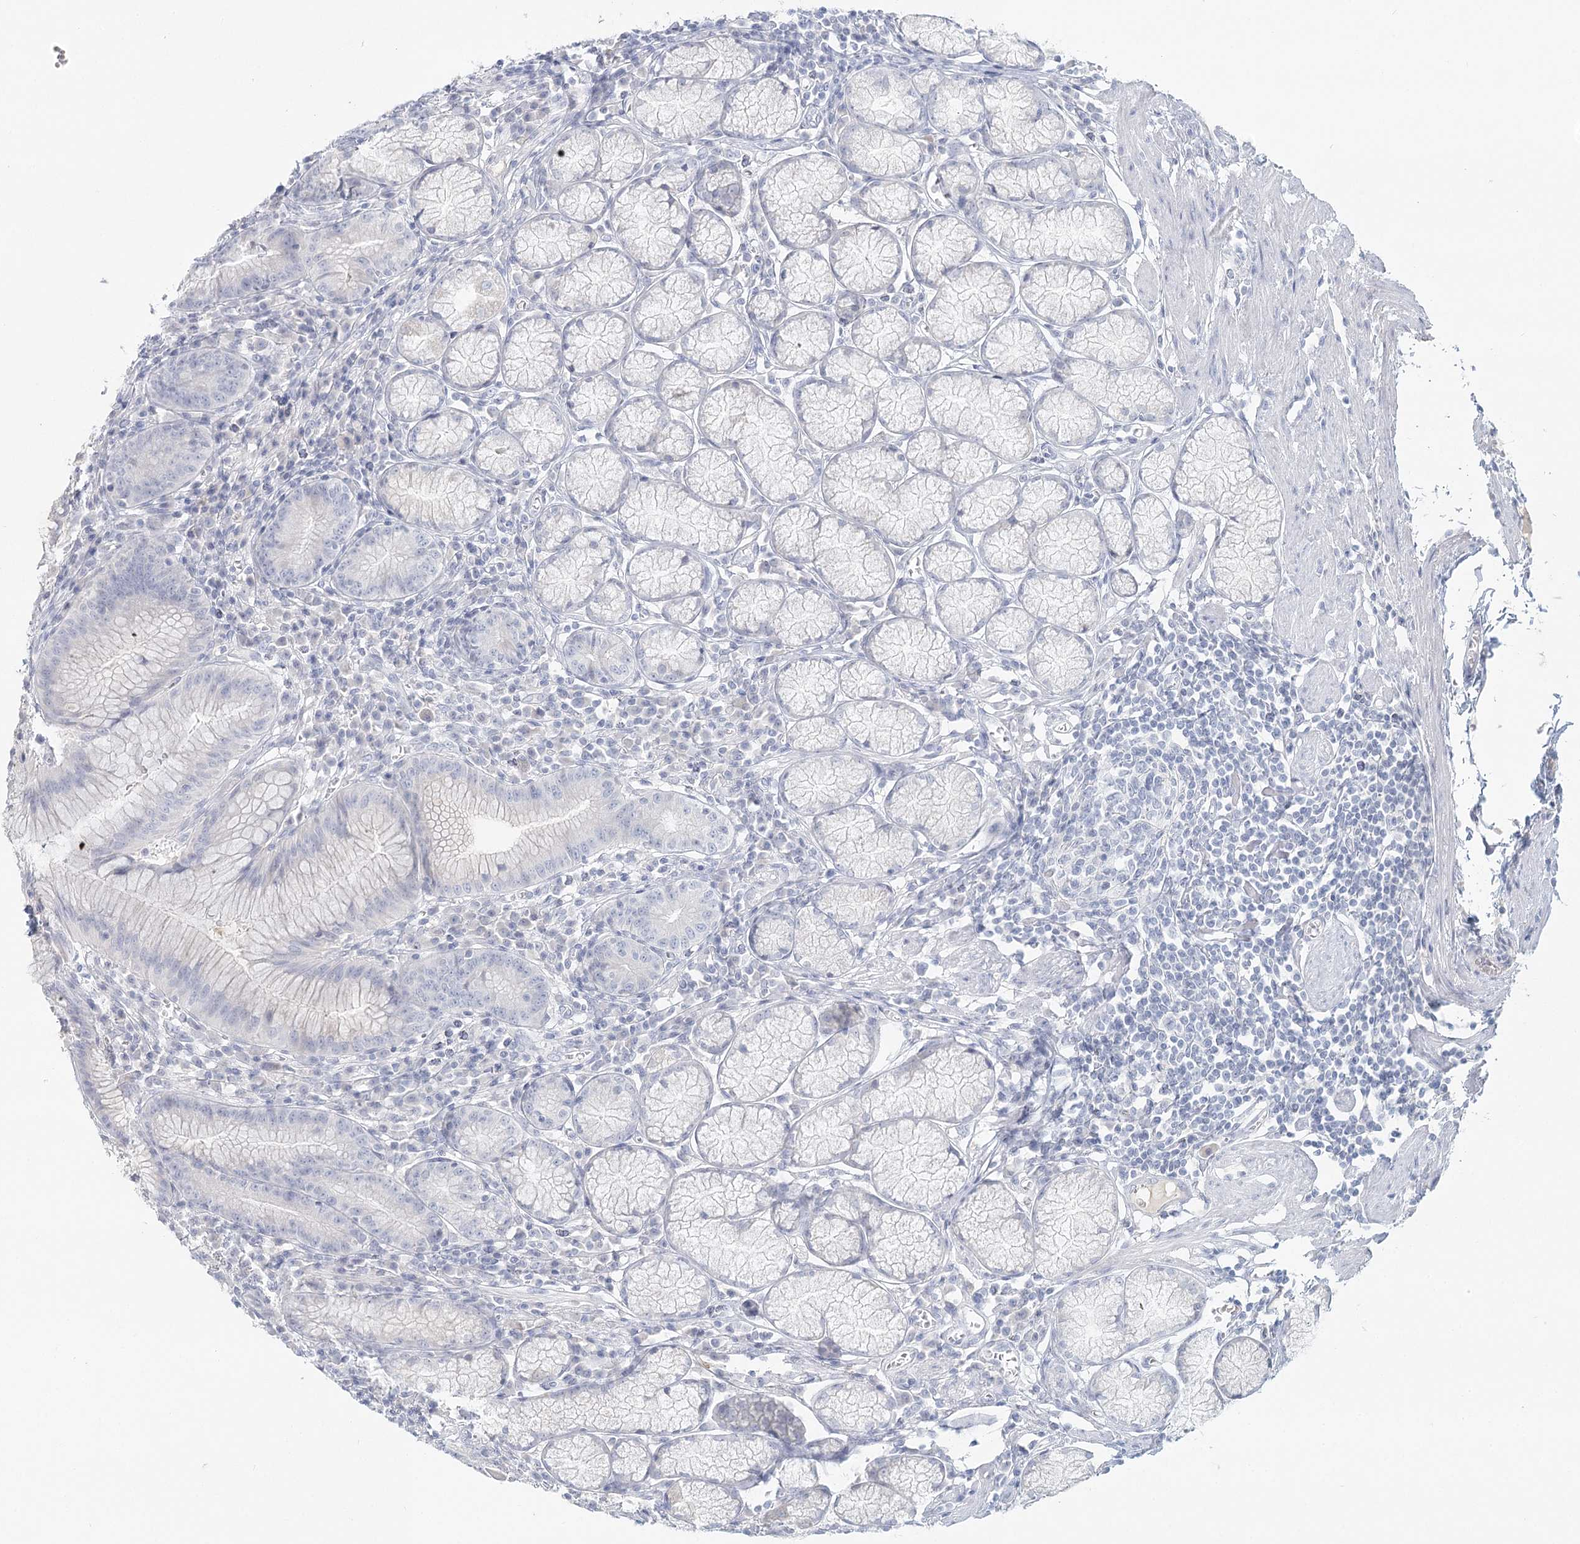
{"staining": {"intensity": "negative", "quantity": "none", "location": "none"}, "tissue": "stomach", "cell_type": "Glandular cells", "image_type": "normal", "snomed": [{"axis": "morphology", "description": "Normal tissue, NOS"}, {"axis": "topography", "description": "Stomach"}], "caption": "This is an immunohistochemistry (IHC) histopathology image of unremarkable stomach. There is no staining in glandular cells.", "gene": "DMGDH", "patient": {"sex": "male", "age": 55}}